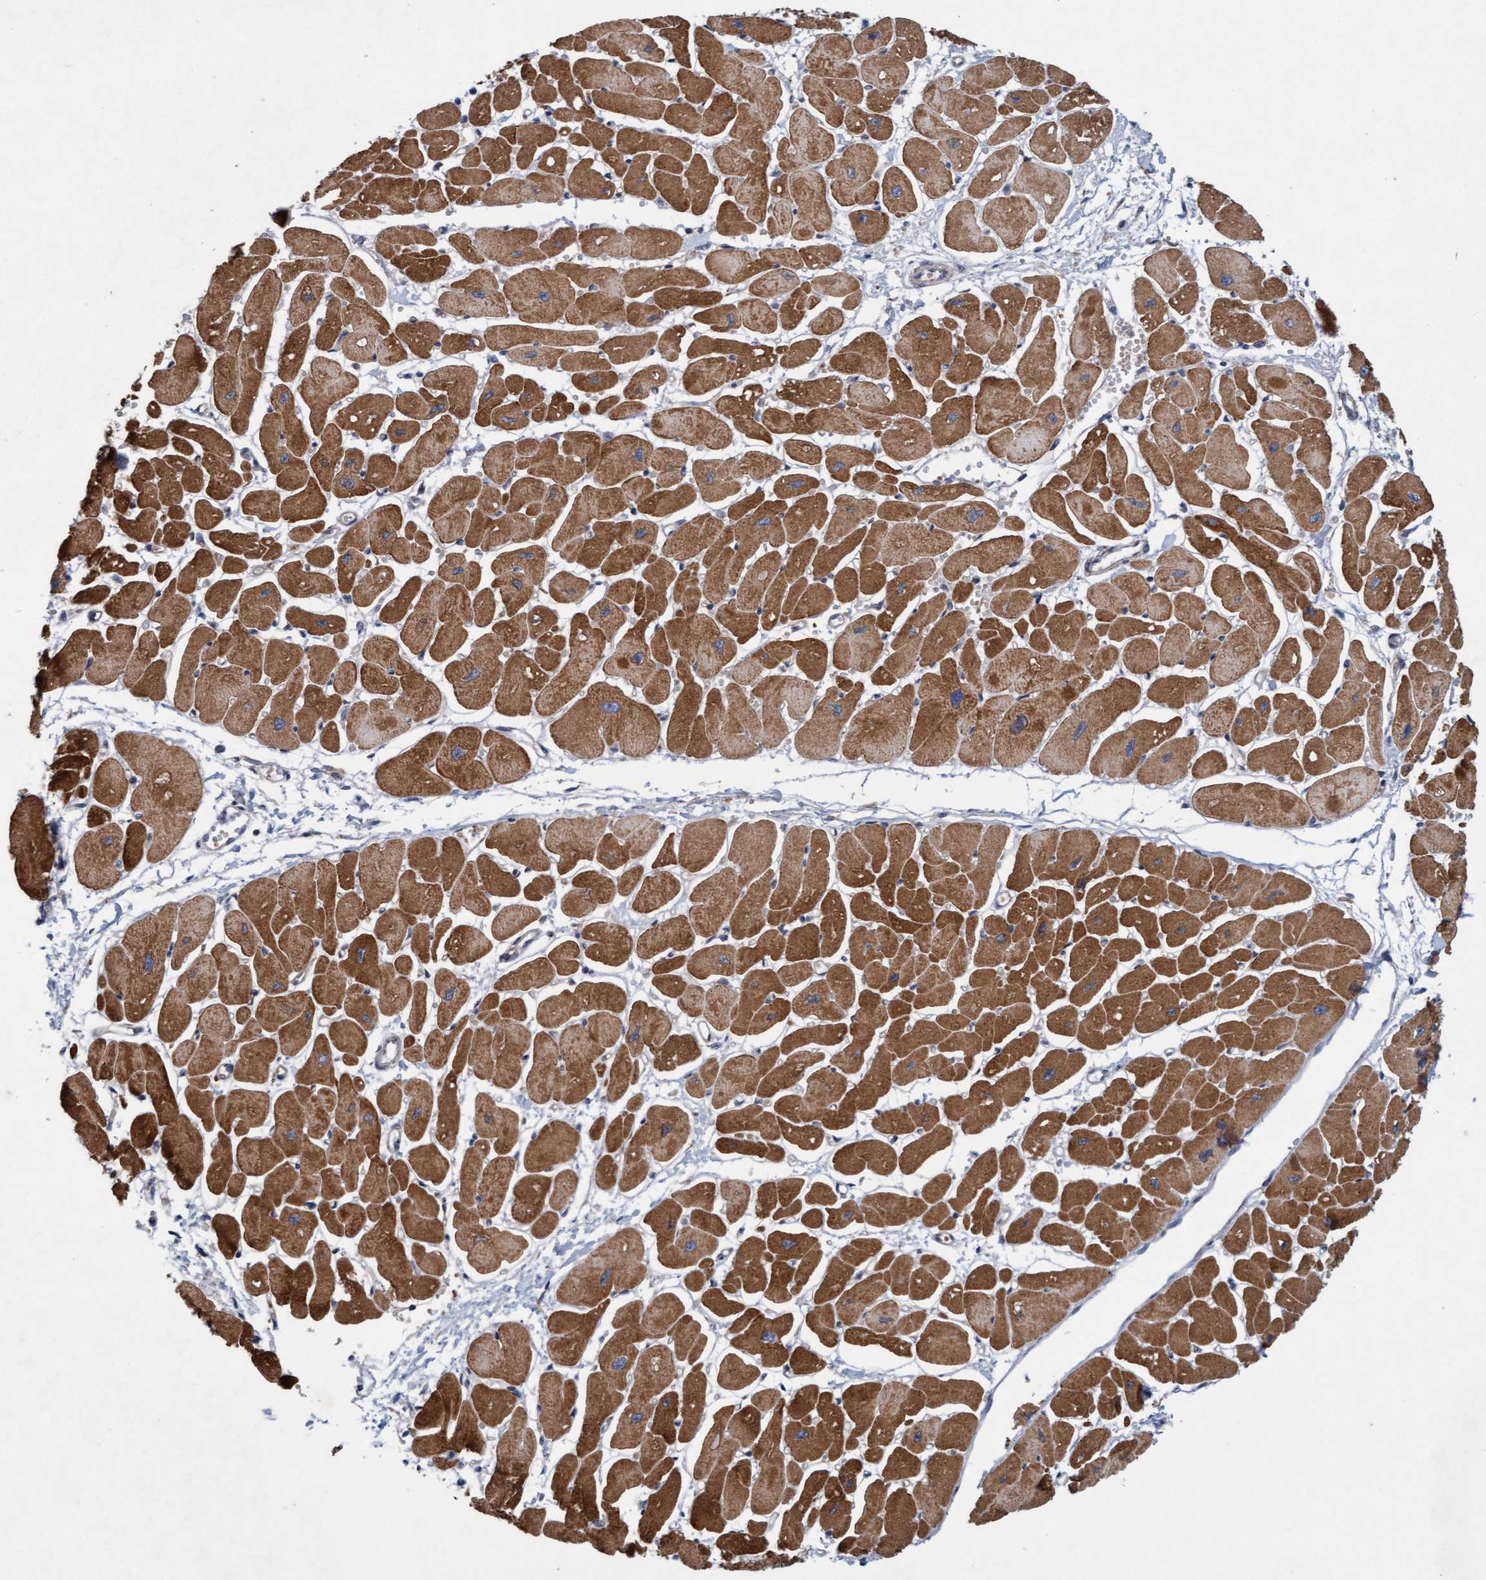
{"staining": {"intensity": "strong", "quantity": ">75%", "location": "cytoplasmic/membranous"}, "tissue": "heart muscle", "cell_type": "Cardiomyocytes", "image_type": "normal", "snomed": [{"axis": "morphology", "description": "Normal tissue, NOS"}, {"axis": "topography", "description": "Heart"}], "caption": "DAB immunohistochemical staining of normal human heart muscle demonstrates strong cytoplasmic/membranous protein staining in approximately >75% of cardiomyocytes. The staining is performed using DAB brown chromogen to label protein expression. The nuclei are counter-stained blue using hematoxylin.", "gene": "DDHD2", "patient": {"sex": "female", "age": 54}}